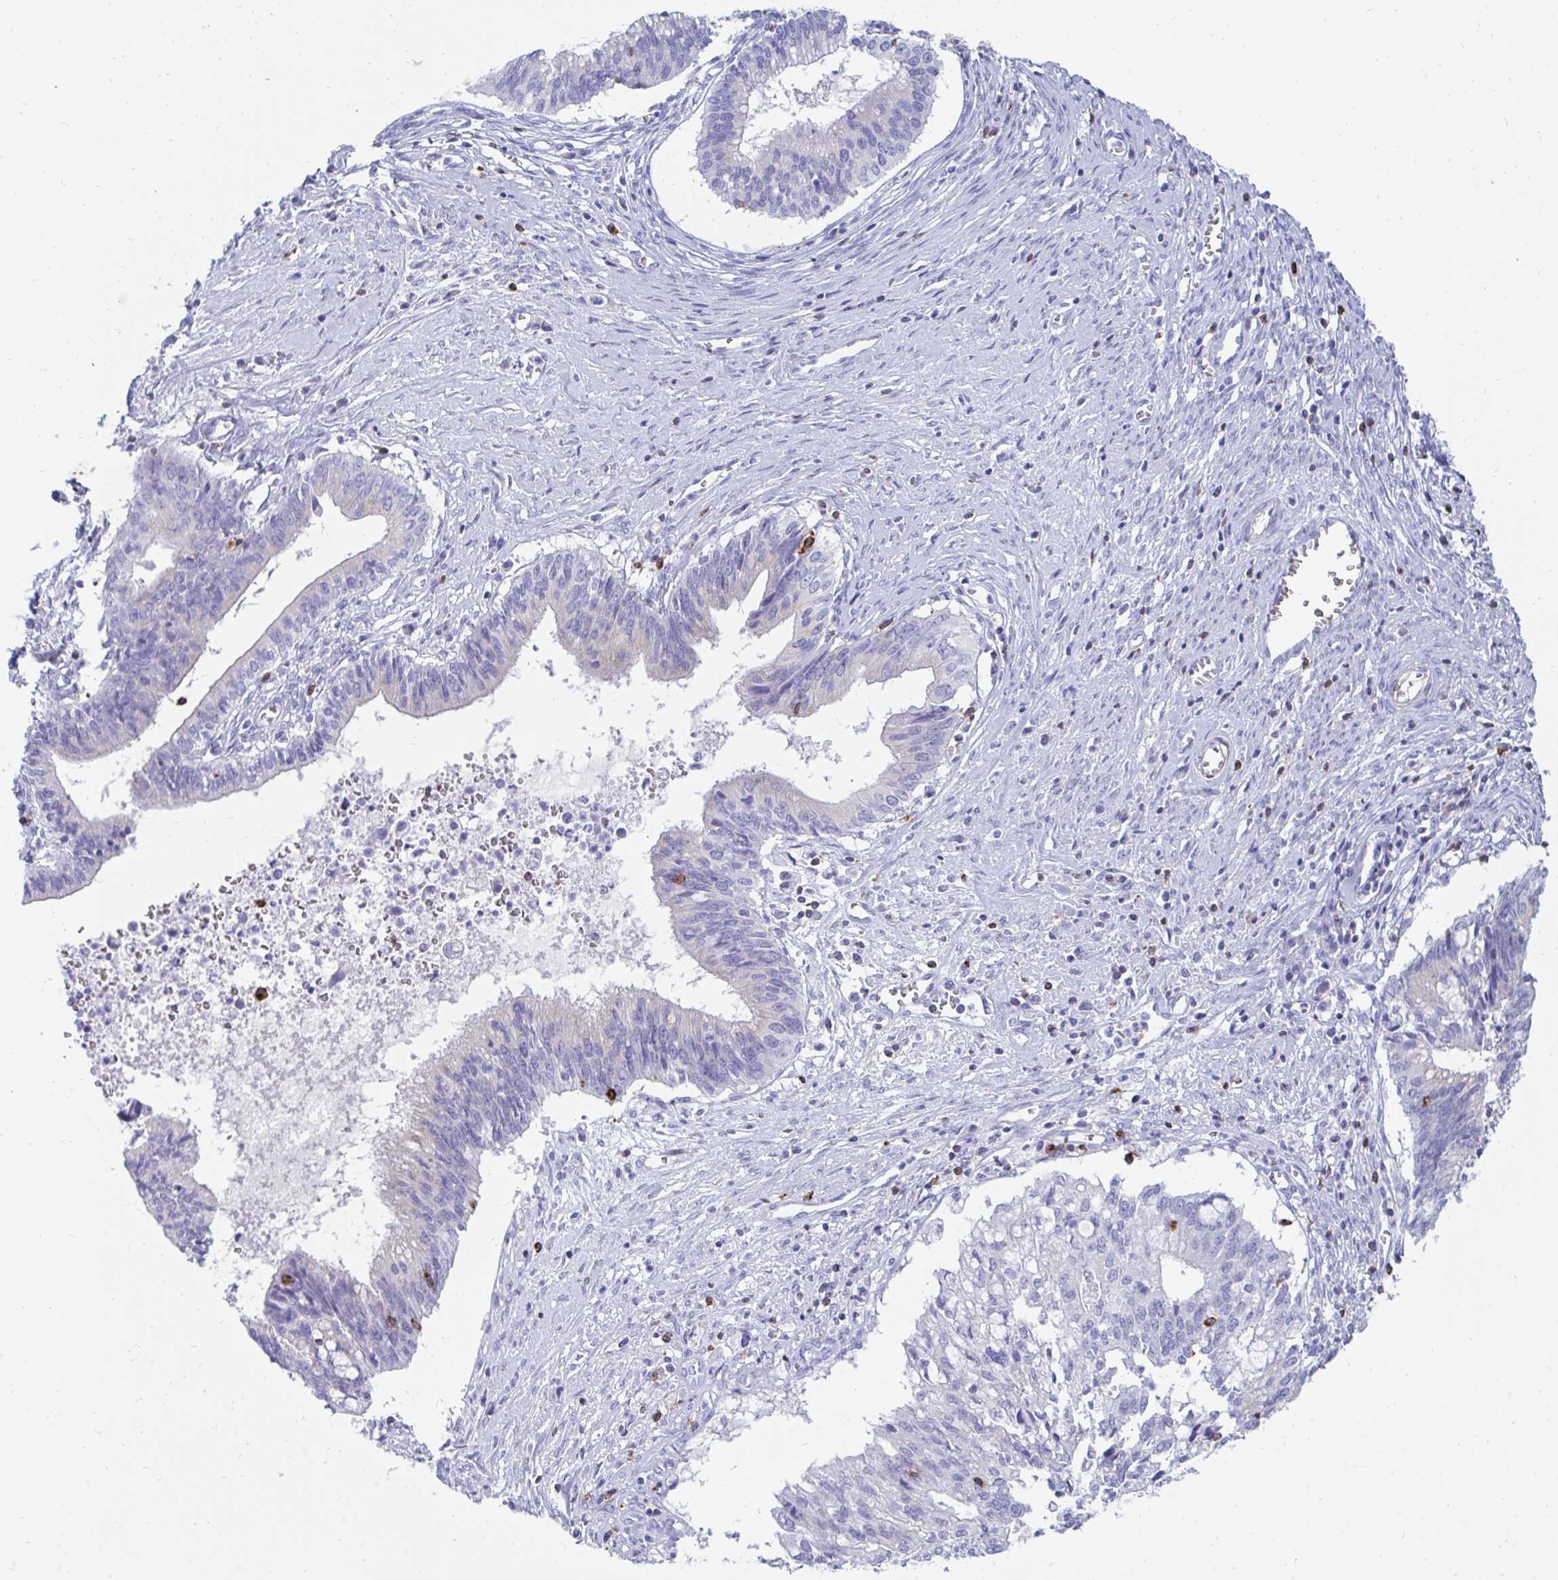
{"staining": {"intensity": "negative", "quantity": "none", "location": "none"}, "tissue": "cervical cancer", "cell_type": "Tumor cells", "image_type": "cancer", "snomed": [{"axis": "morphology", "description": "Adenocarcinoma, NOS"}, {"axis": "topography", "description": "Cervix"}], "caption": "Immunohistochemistry histopathology image of neoplastic tissue: cervical cancer (adenocarcinoma) stained with DAB reveals no significant protein expression in tumor cells.", "gene": "CD7", "patient": {"sex": "female", "age": 44}}